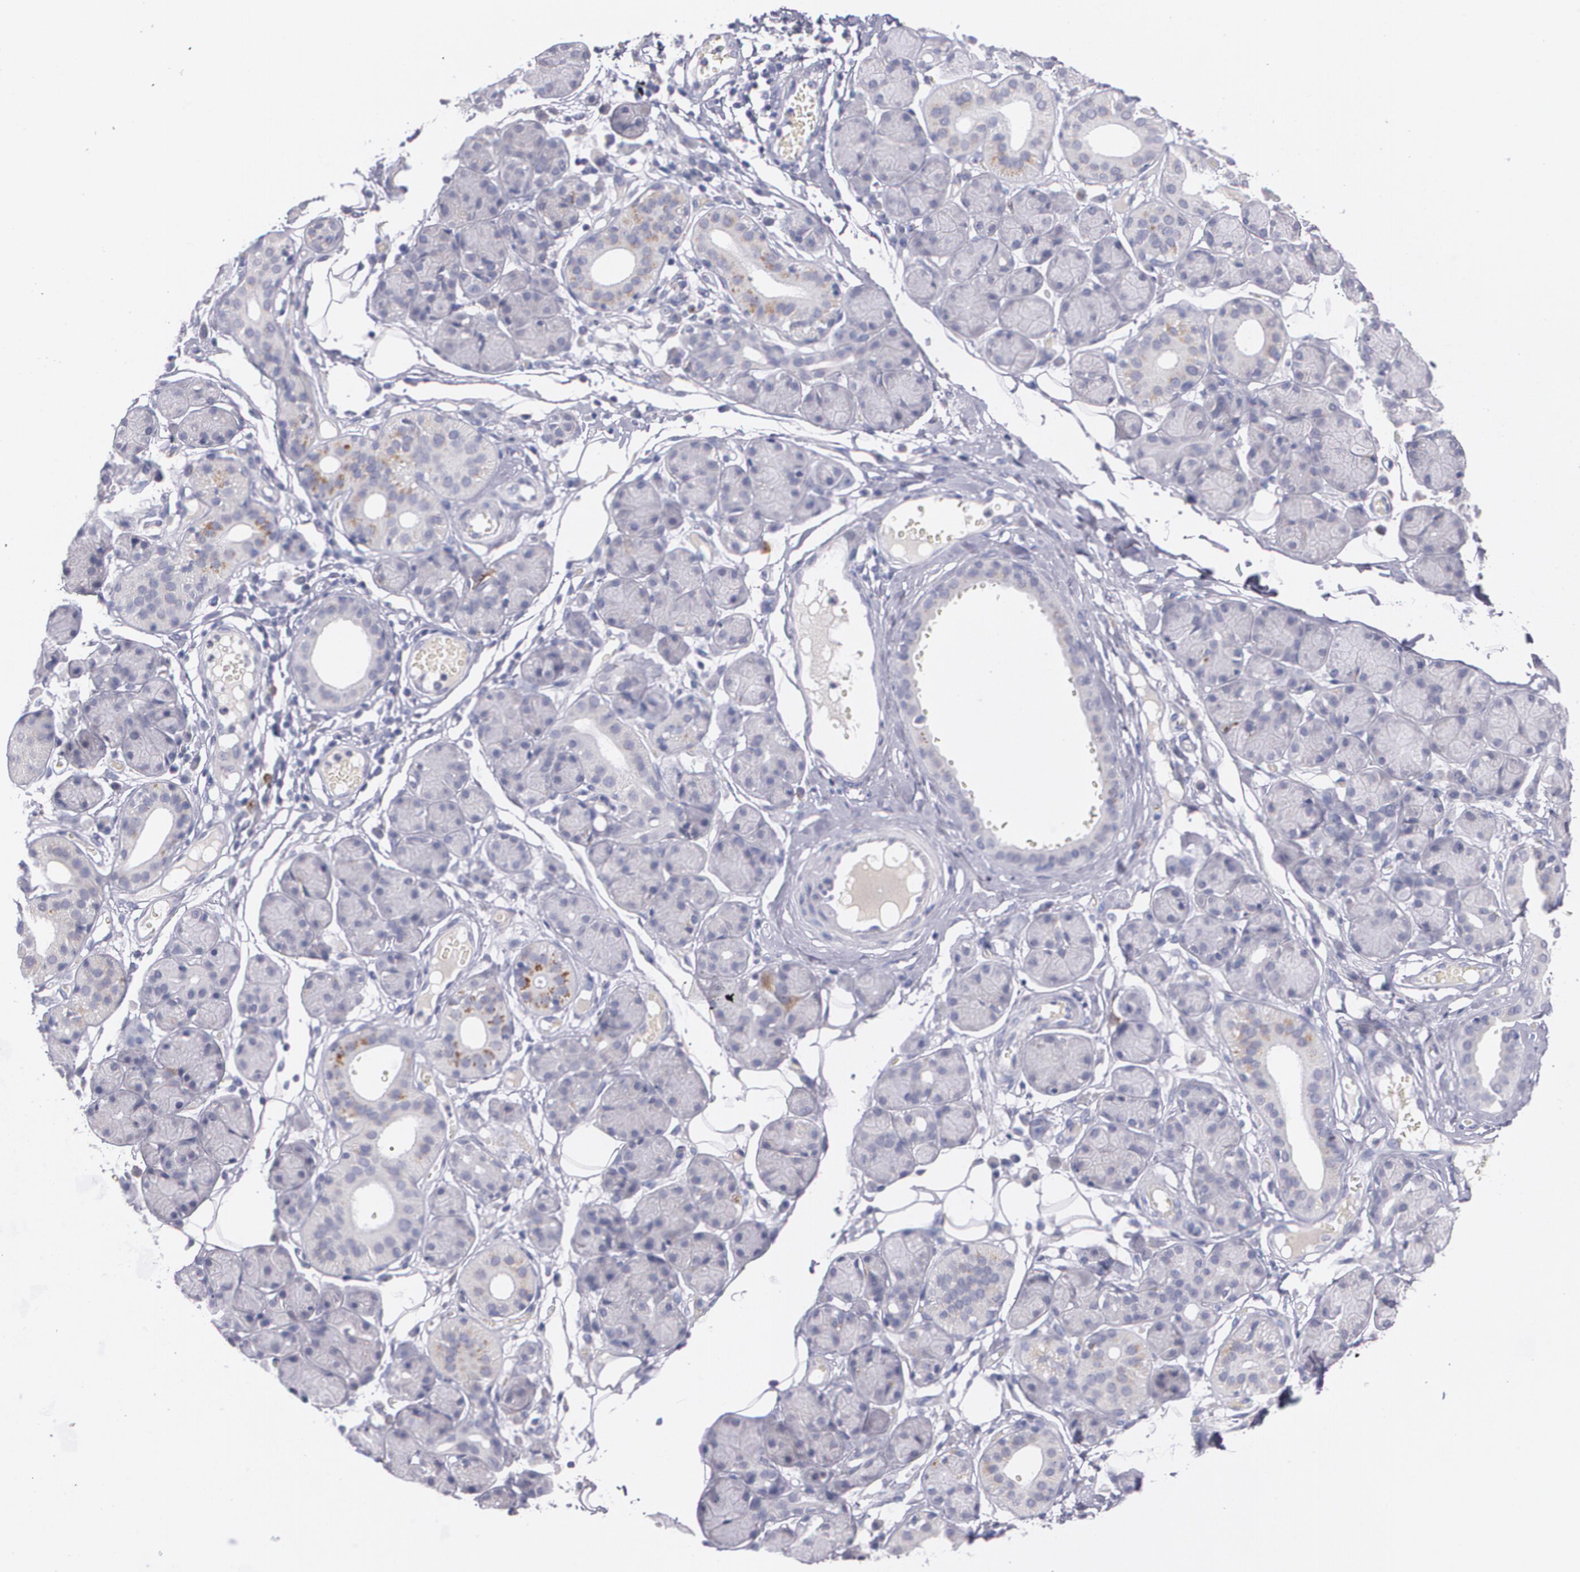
{"staining": {"intensity": "negative", "quantity": "none", "location": "none"}, "tissue": "salivary gland", "cell_type": "Glandular cells", "image_type": "normal", "snomed": [{"axis": "morphology", "description": "Normal tissue, NOS"}, {"axis": "topography", "description": "Salivary gland"}], "caption": "IHC of benign human salivary gland exhibits no expression in glandular cells. Brightfield microscopy of immunohistochemistry (IHC) stained with DAB (3,3'-diaminobenzidine) (brown) and hematoxylin (blue), captured at high magnification.", "gene": "HMMR", "patient": {"sex": "male", "age": 54}}